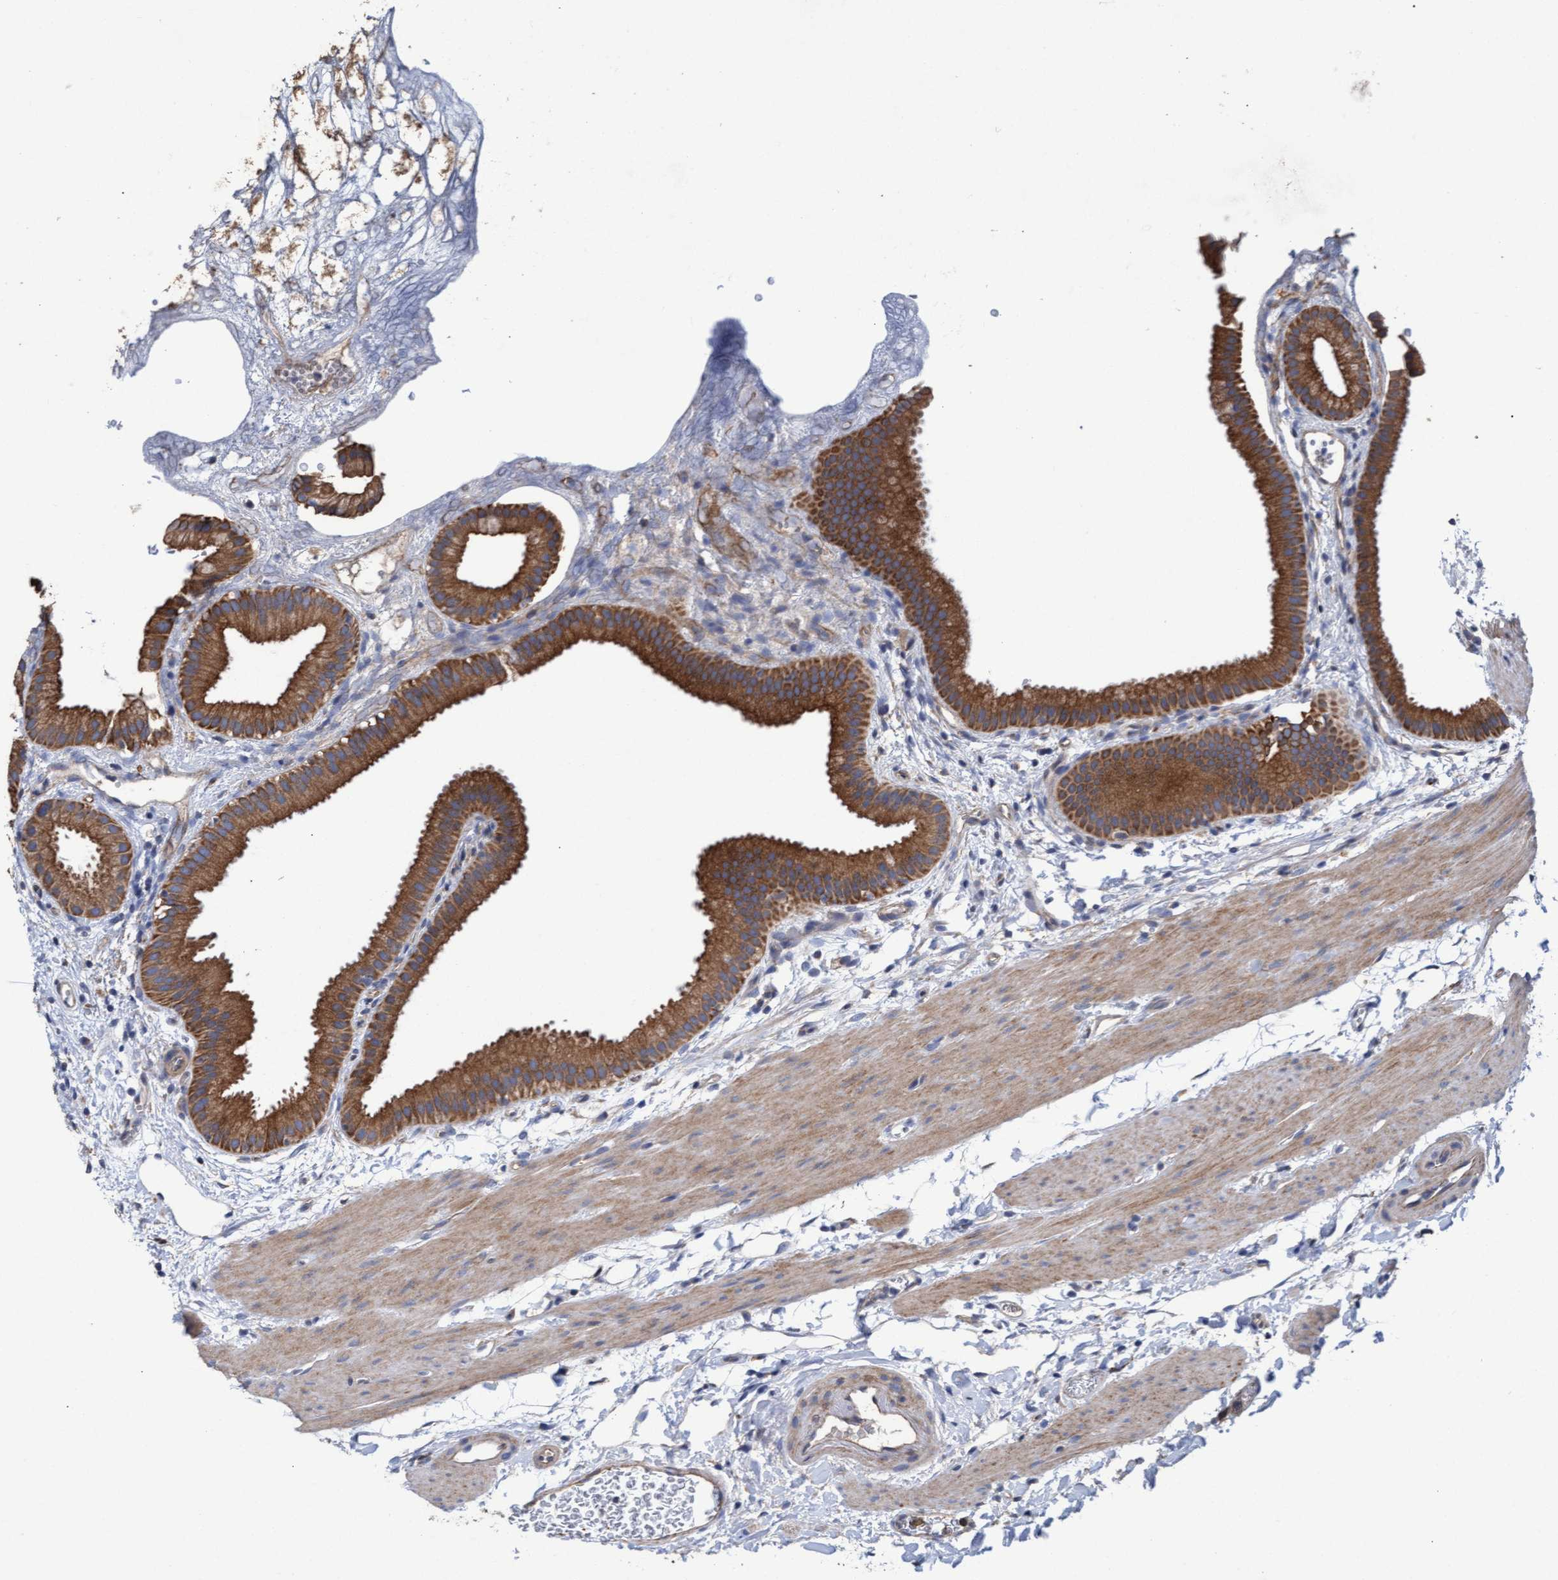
{"staining": {"intensity": "moderate", "quantity": ">75%", "location": "cytoplasmic/membranous"}, "tissue": "gallbladder", "cell_type": "Glandular cells", "image_type": "normal", "snomed": [{"axis": "morphology", "description": "Normal tissue, NOS"}, {"axis": "topography", "description": "Gallbladder"}], "caption": "IHC histopathology image of unremarkable gallbladder: gallbladder stained using immunohistochemistry (IHC) shows medium levels of moderate protein expression localized specifically in the cytoplasmic/membranous of glandular cells, appearing as a cytoplasmic/membranous brown color.", "gene": "MRPL38", "patient": {"sex": "female", "age": 64}}